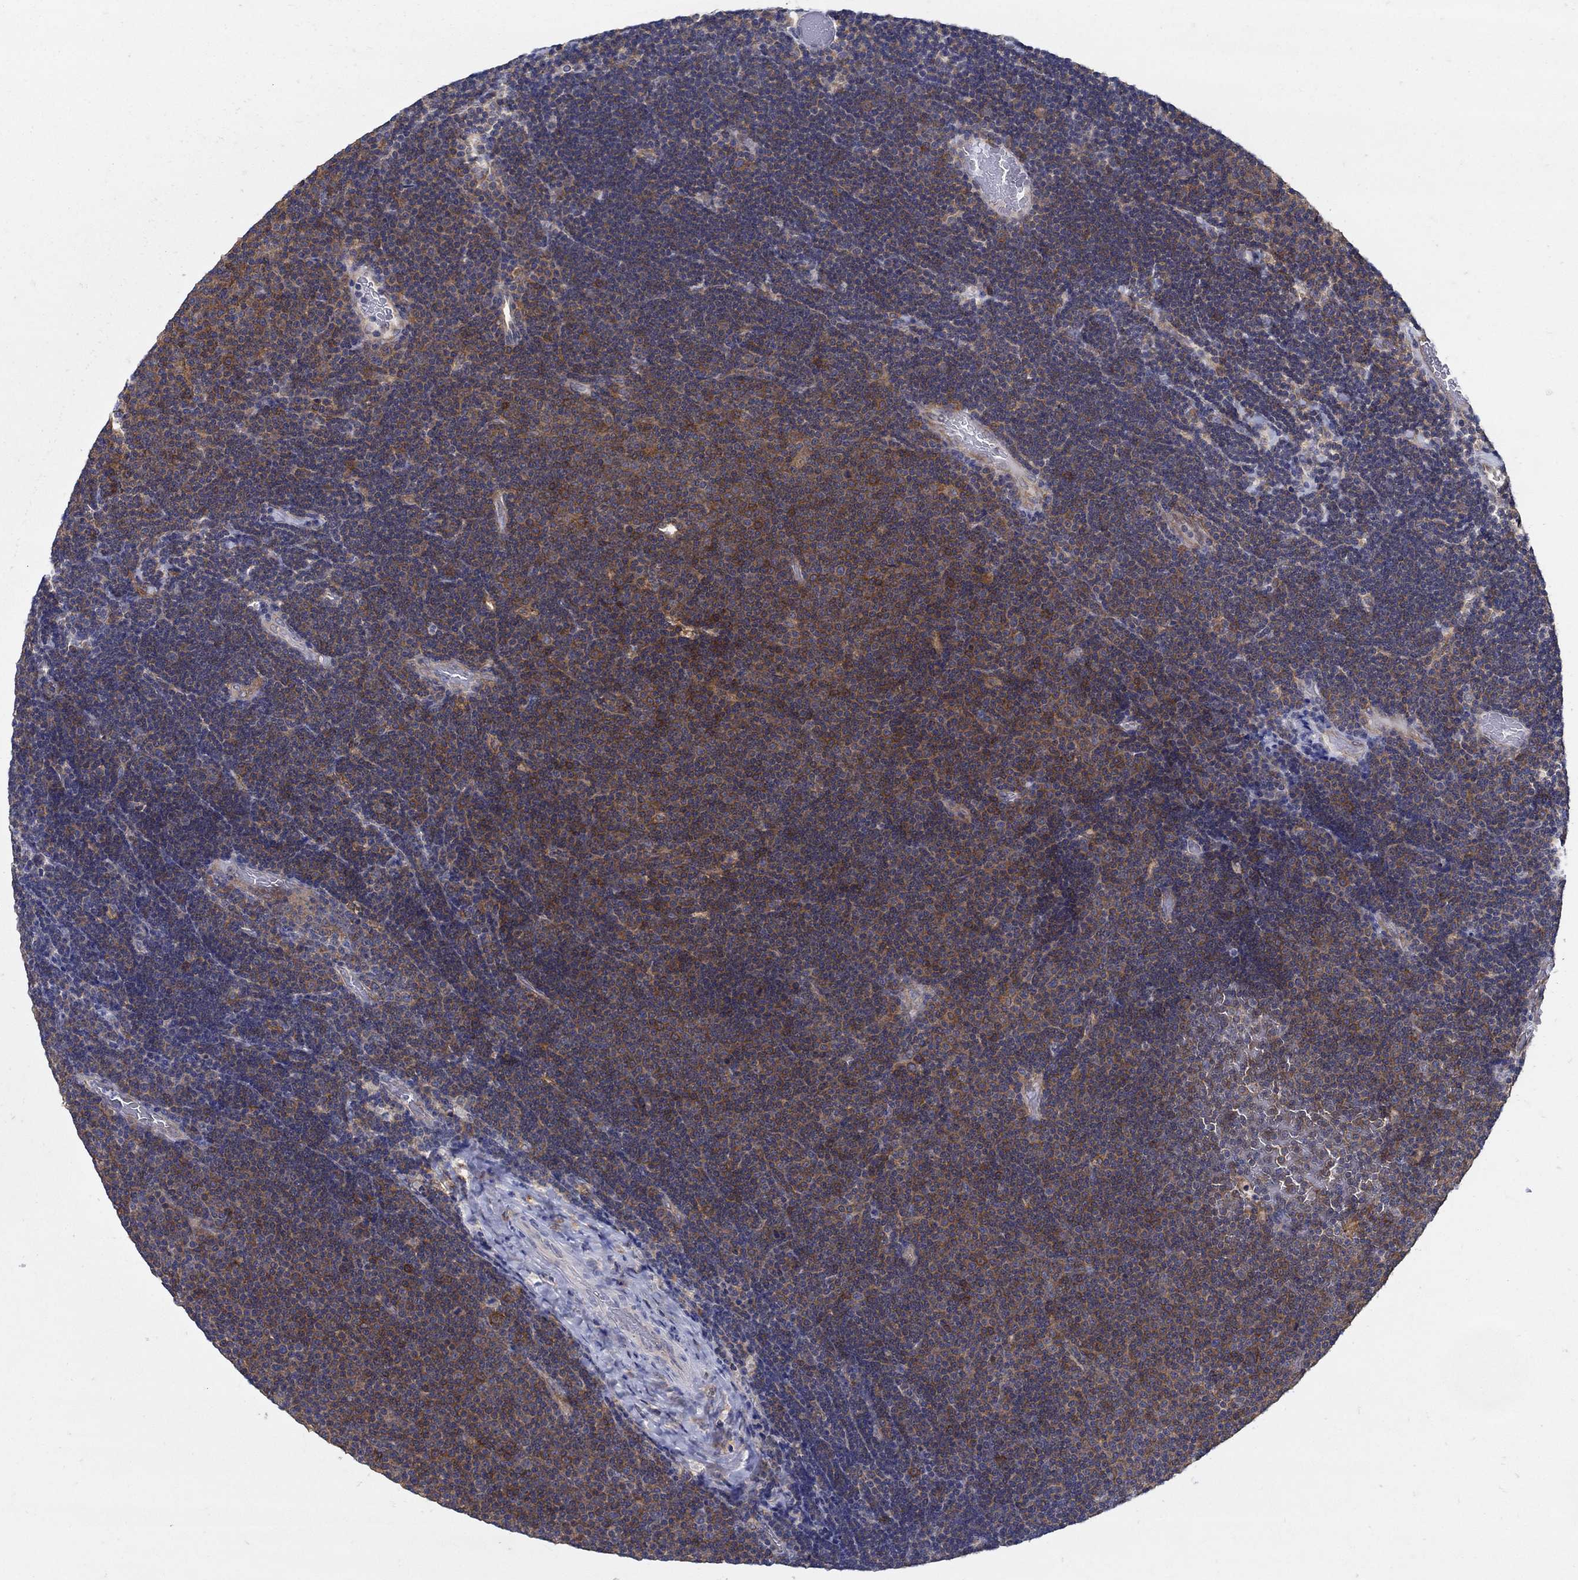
{"staining": {"intensity": "moderate", "quantity": "25%-75%", "location": "cytoplasmic/membranous"}, "tissue": "lymphoma", "cell_type": "Tumor cells", "image_type": "cancer", "snomed": [{"axis": "morphology", "description": "Malignant lymphoma, non-Hodgkin's type, Low grade"}, {"axis": "topography", "description": "Brain"}], "caption": "DAB (3,3'-diaminobenzidine) immunohistochemical staining of malignant lymphoma, non-Hodgkin's type (low-grade) exhibits moderate cytoplasmic/membranous protein staining in approximately 25%-75% of tumor cells.", "gene": "MTHFR", "patient": {"sex": "female", "age": 66}}